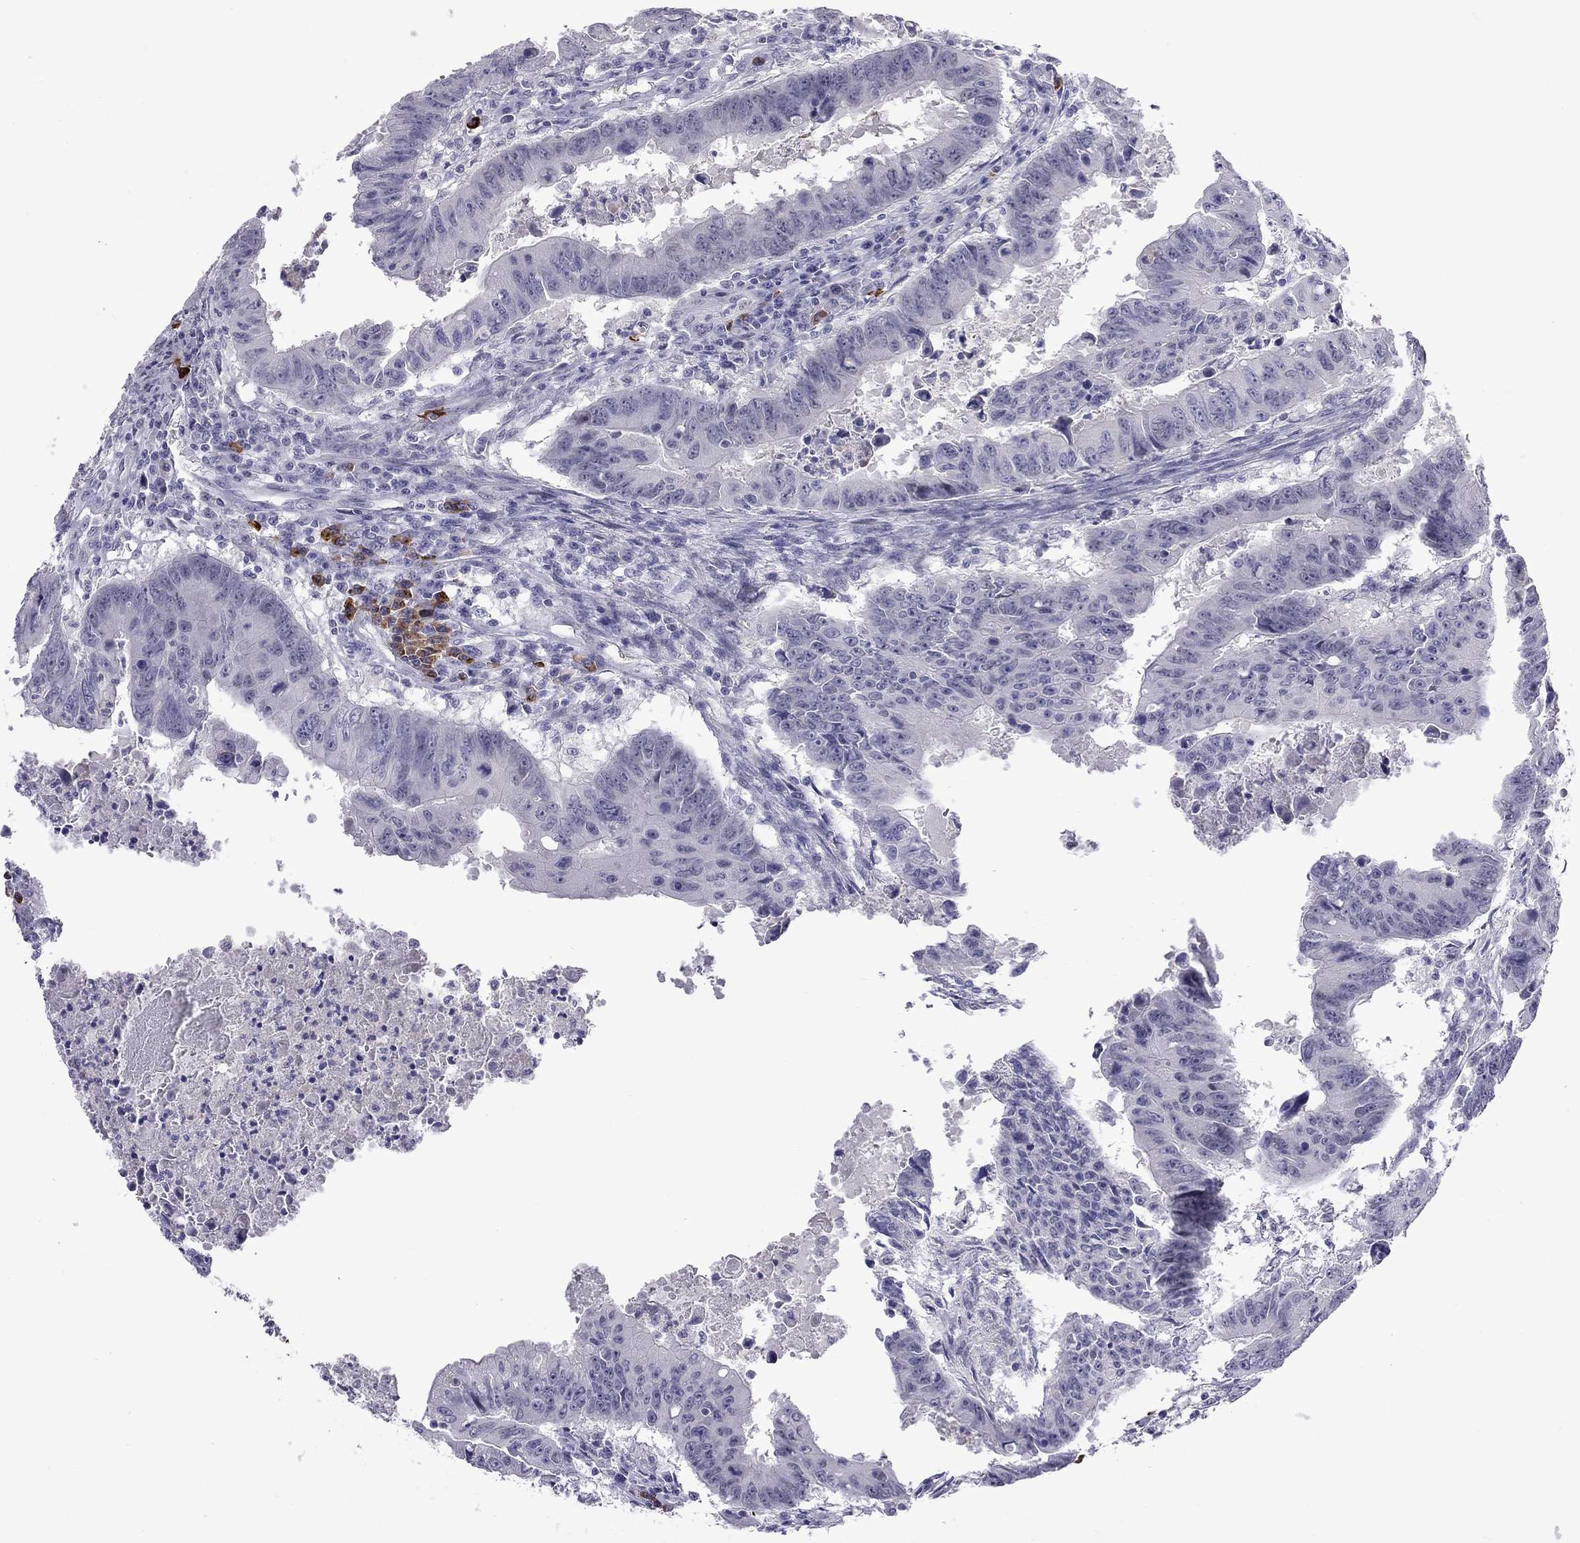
{"staining": {"intensity": "negative", "quantity": "none", "location": "none"}, "tissue": "colorectal cancer", "cell_type": "Tumor cells", "image_type": "cancer", "snomed": [{"axis": "morphology", "description": "Adenocarcinoma, NOS"}, {"axis": "topography", "description": "Colon"}], "caption": "An IHC image of colorectal cancer (adenocarcinoma) is shown. There is no staining in tumor cells of colorectal cancer (adenocarcinoma).", "gene": "RTL9", "patient": {"sex": "female", "age": 87}}